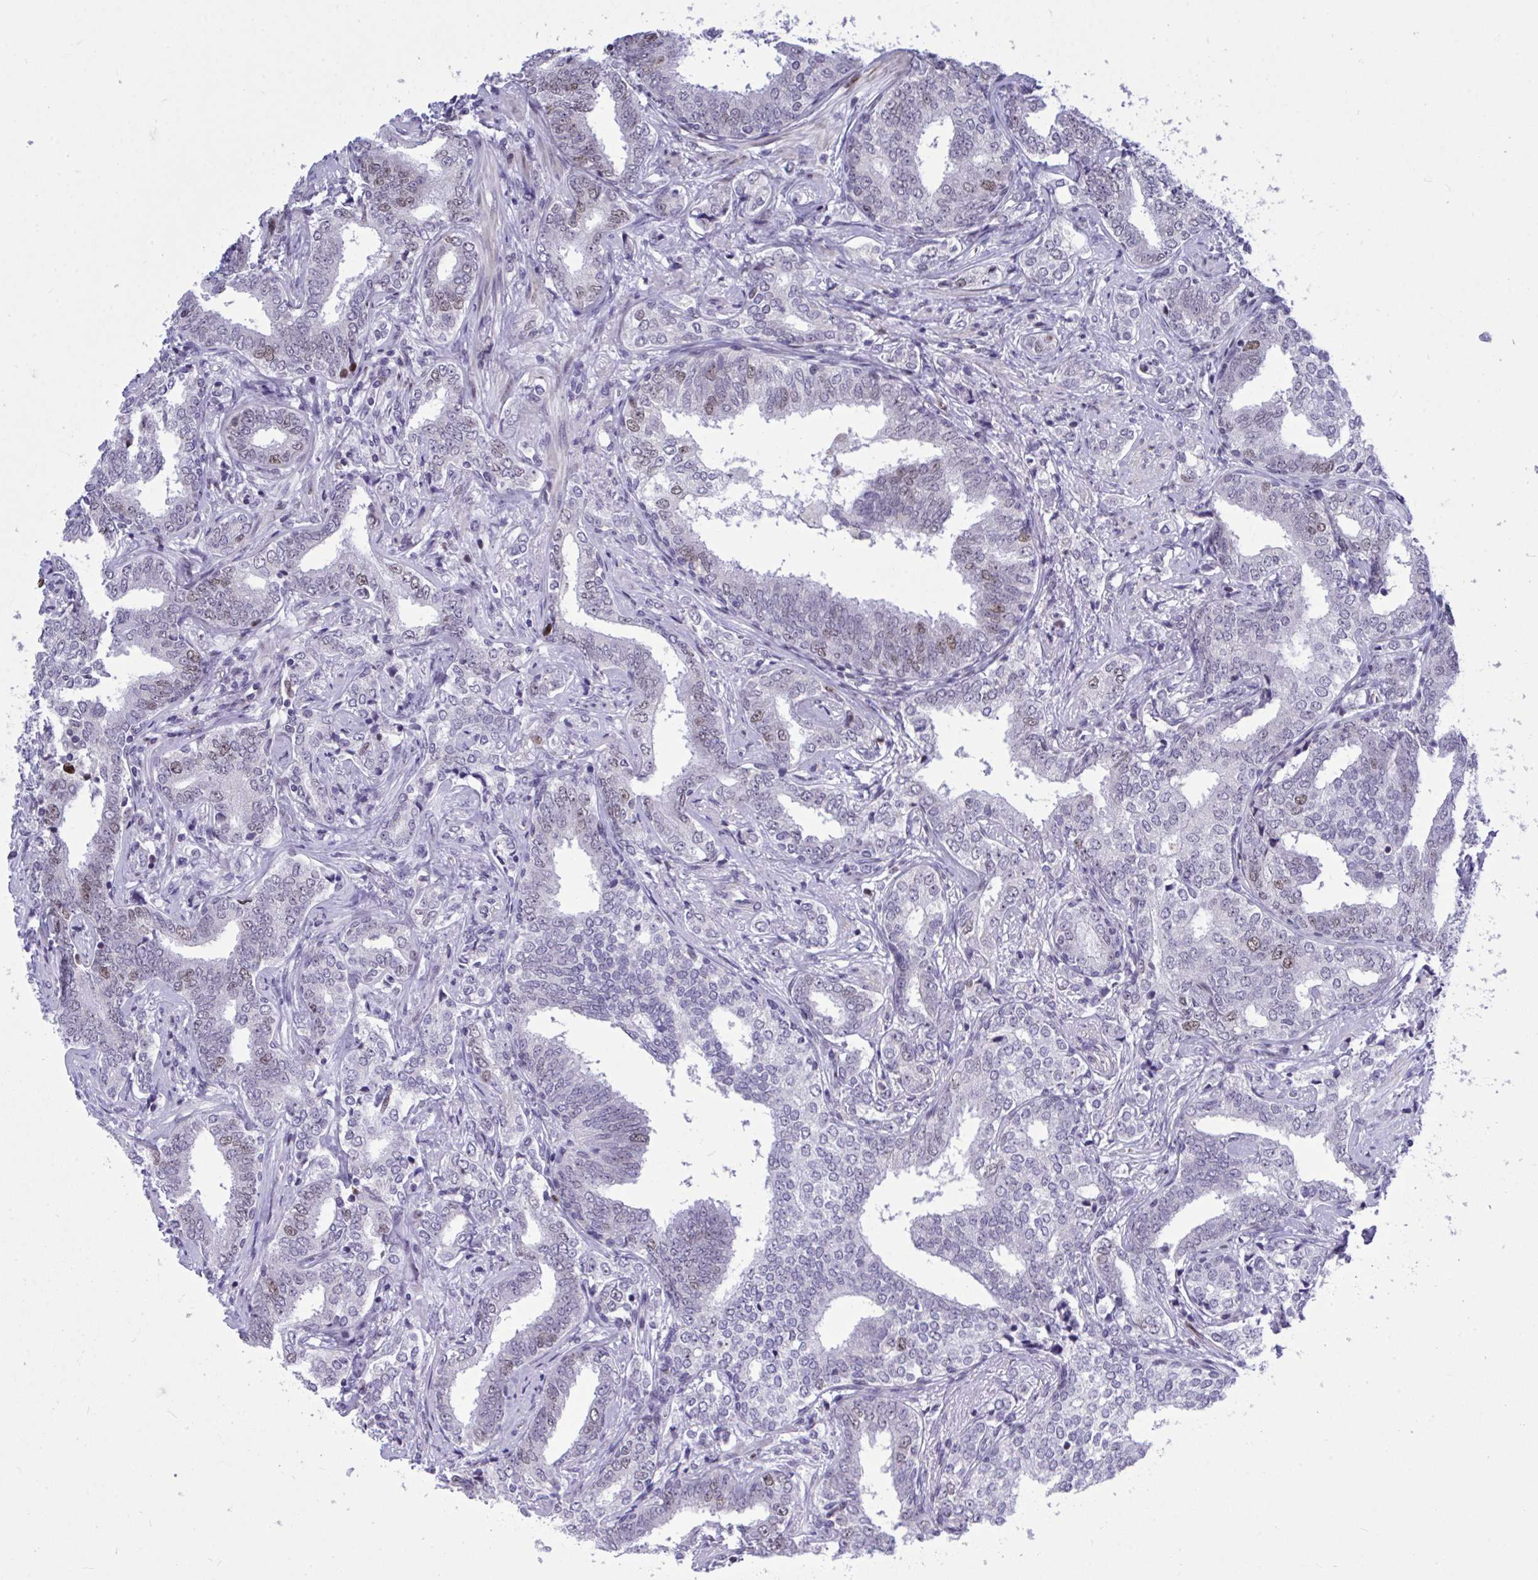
{"staining": {"intensity": "moderate", "quantity": "<25%", "location": "nuclear"}, "tissue": "prostate cancer", "cell_type": "Tumor cells", "image_type": "cancer", "snomed": [{"axis": "morphology", "description": "Adenocarcinoma, High grade"}, {"axis": "topography", "description": "Prostate"}], "caption": "Brown immunohistochemical staining in human prostate cancer demonstrates moderate nuclear expression in approximately <25% of tumor cells.", "gene": "C1QL2", "patient": {"sex": "male", "age": 72}}